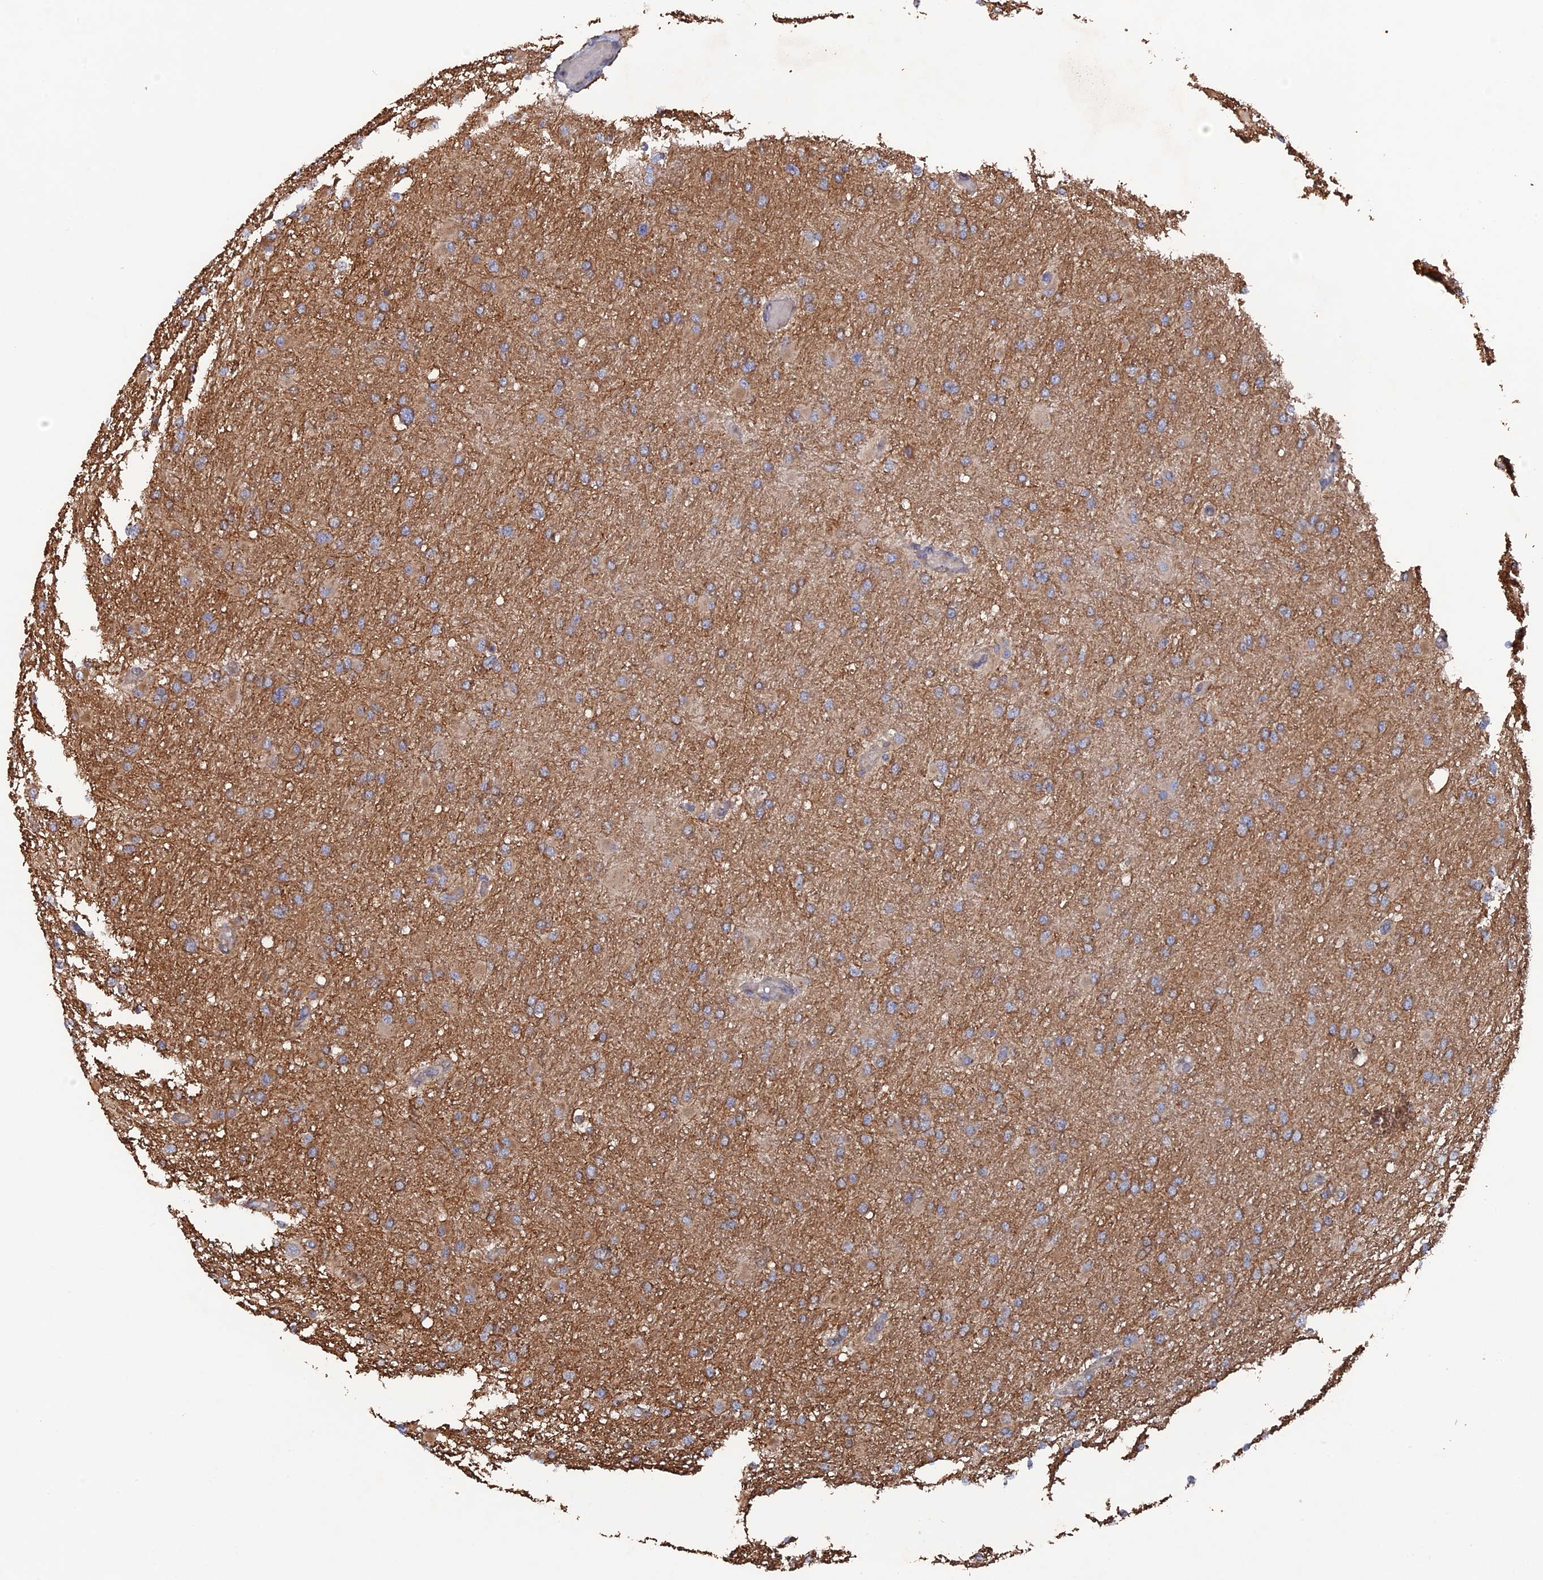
{"staining": {"intensity": "moderate", "quantity": ">75%", "location": "cytoplasmic/membranous"}, "tissue": "glioma", "cell_type": "Tumor cells", "image_type": "cancer", "snomed": [{"axis": "morphology", "description": "Glioma, malignant, High grade"}, {"axis": "topography", "description": "Cerebral cortex"}], "caption": "Immunohistochemistry (IHC) photomicrograph of neoplastic tissue: human high-grade glioma (malignant) stained using immunohistochemistry reveals medium levels of moderate protein expression localized specifically in the cytoplasmic/membranous of tumor cells, appearing as a cytoplasmic/membranous brown color.", "gene": "VPS37C", "patient": {"sex": "female", "age": 36}}